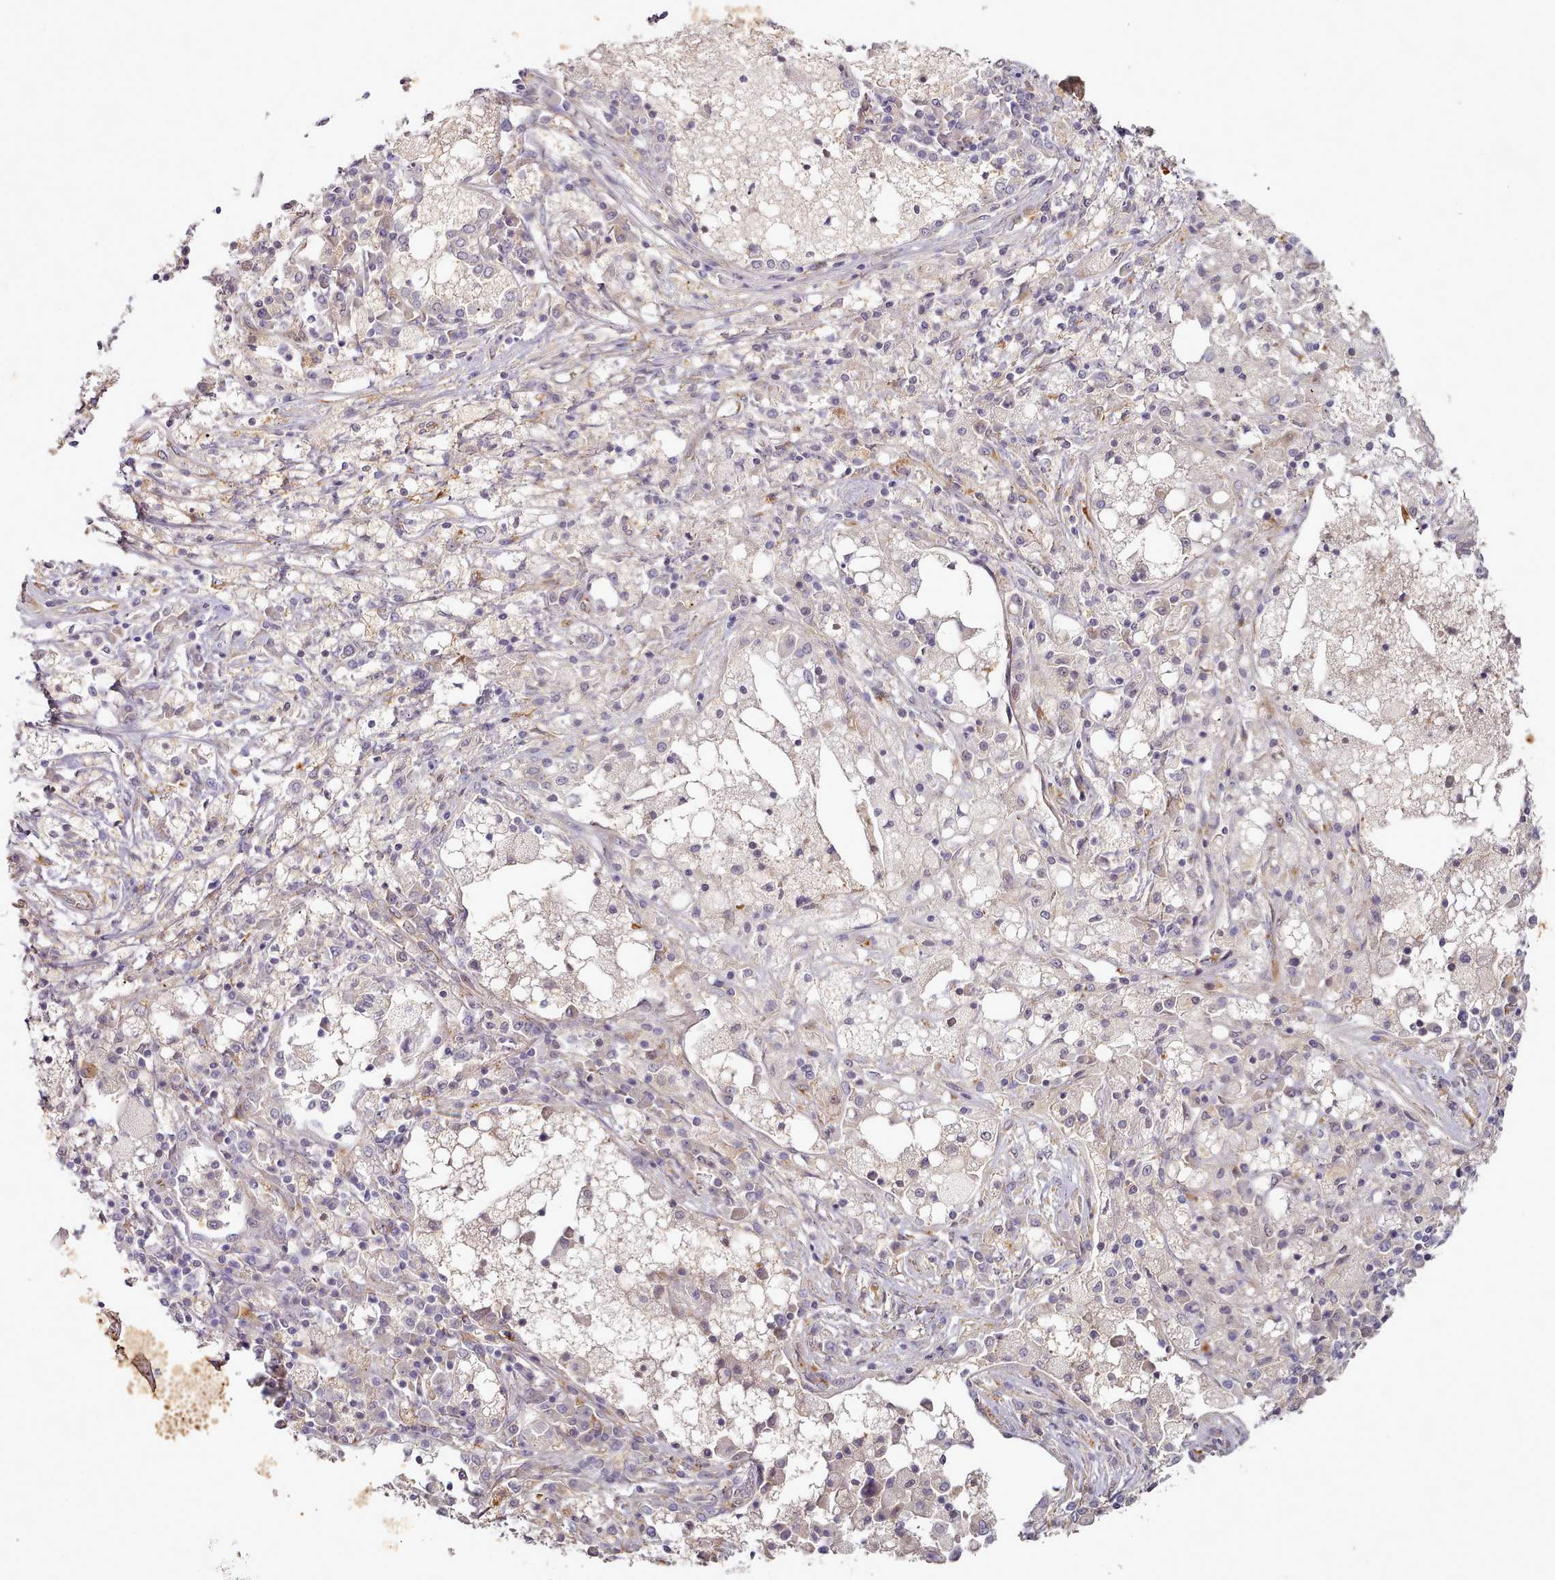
{"staining": {"intensity": "negative", "quantity": "none", "location": "none"}, "tissue": "lung cancer", "cell_type": "Tumor cells", "image_type": "cancer", "snomed": [{"axis": "morphology", "description": "Squamous cell carcinoma, NOS"}, {"axis": "topography", "description": "Lung"}], "caption": "Immunohistochemistry image of neoplastic tissue: squamous cell carcinoma (lung) stained with DAB demonstrates no significant protein positivity in tumor cells. (DAB IHC with hematoxylin counter stain).", "gene": "C1QTNF5", "patient": {"sex": "male", "age": 65}}